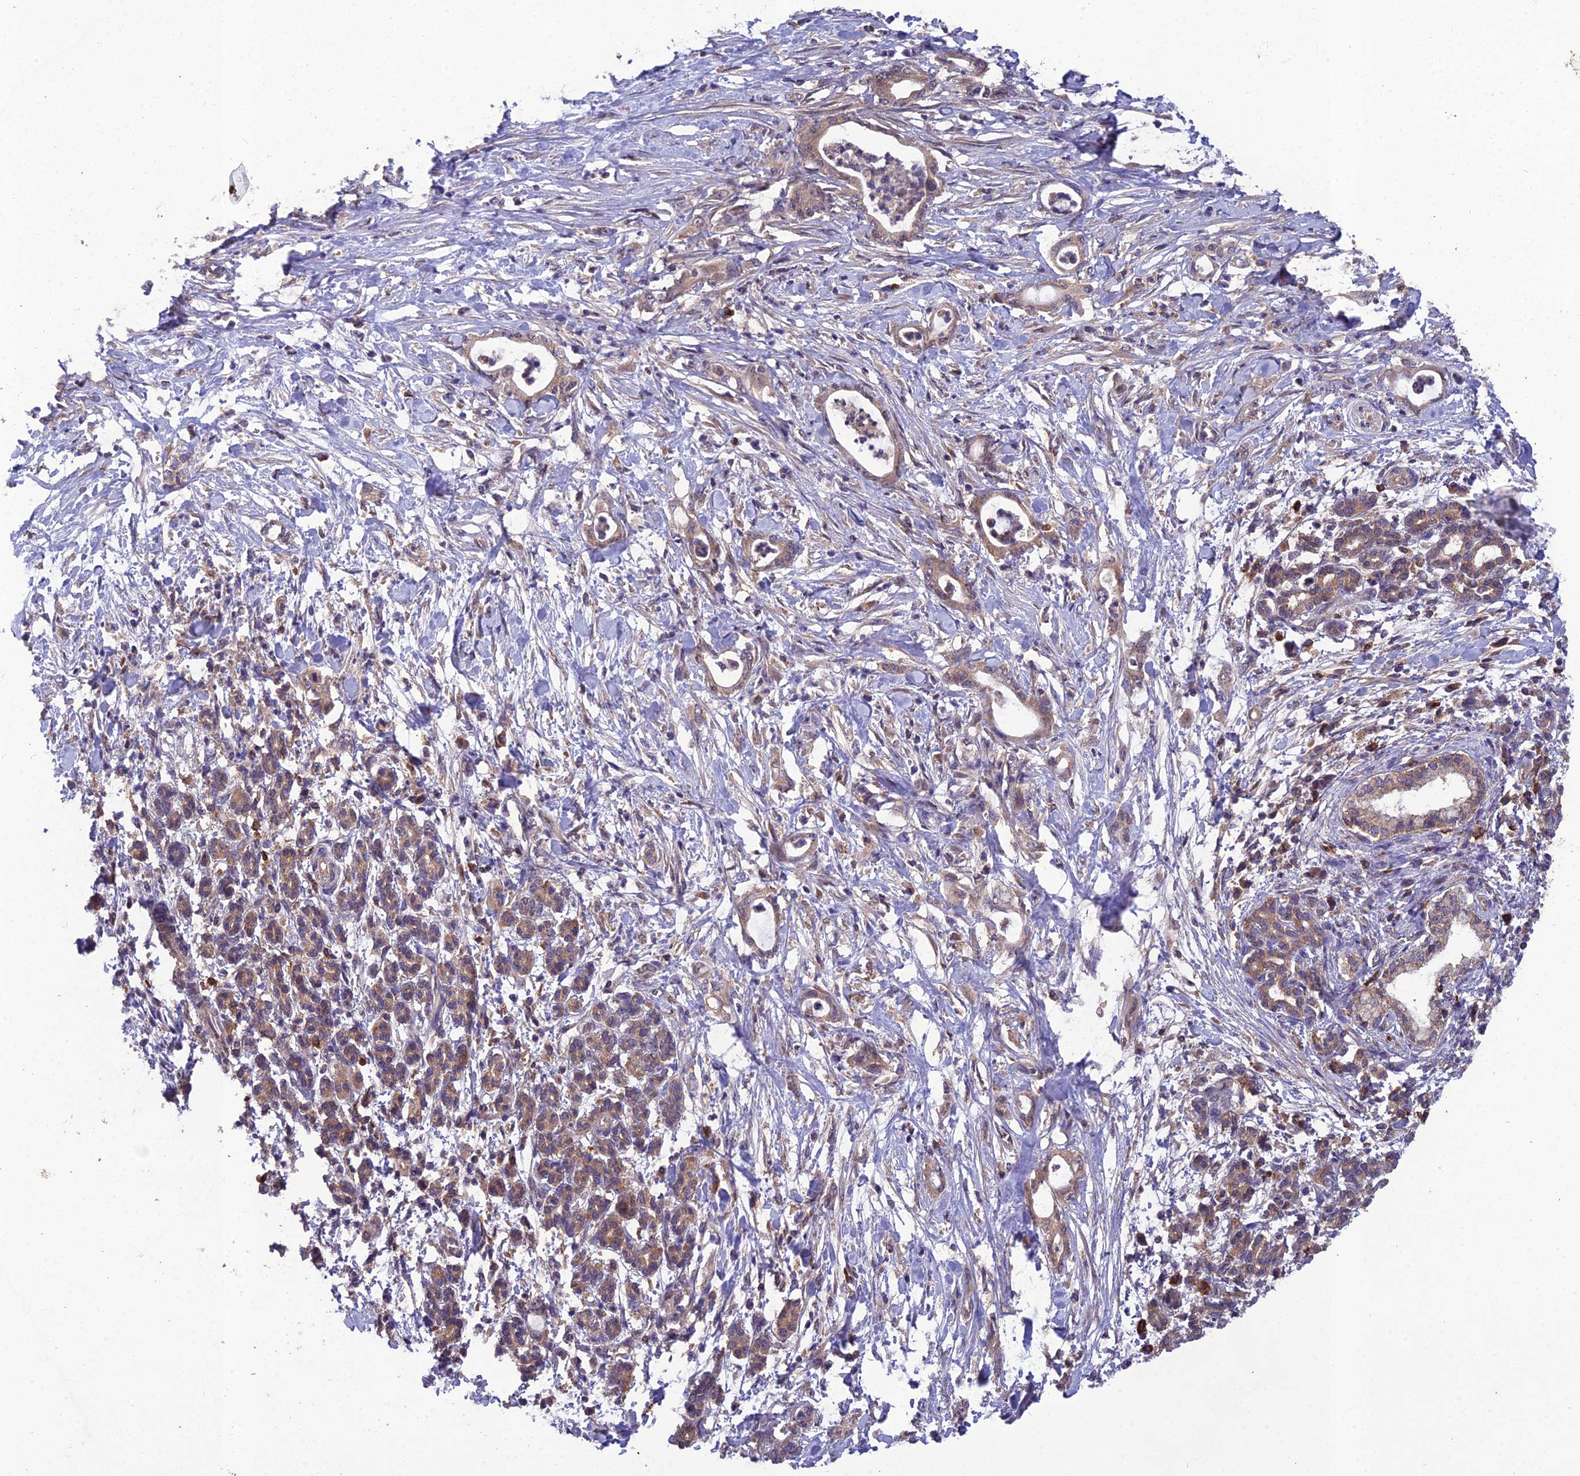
{"staining": {"intensity": "weak", "quantity": ">75%", "location": "cytoplasmic/membranous"}, "tissue": "pancreatic cancer", "cell_type": "Tumor cells", "image_type": "cancer", "snomed": [{"axis": "morphology", "description": "Adenocarcinoma, NOS"}, {"axis": "topography", "description": "Pancreas"}], "caption": "Immunohistochemical staining of pancreatic cancer (adenocarcinoma) exhibits low levels of weak cytoplasmic/membranous protein expression in about >75% of tumor cells. (IHC, brightfield microscopy, high magnification).", "gene": "TMEM258", "patient": {"sex": "female", "age": 55}}